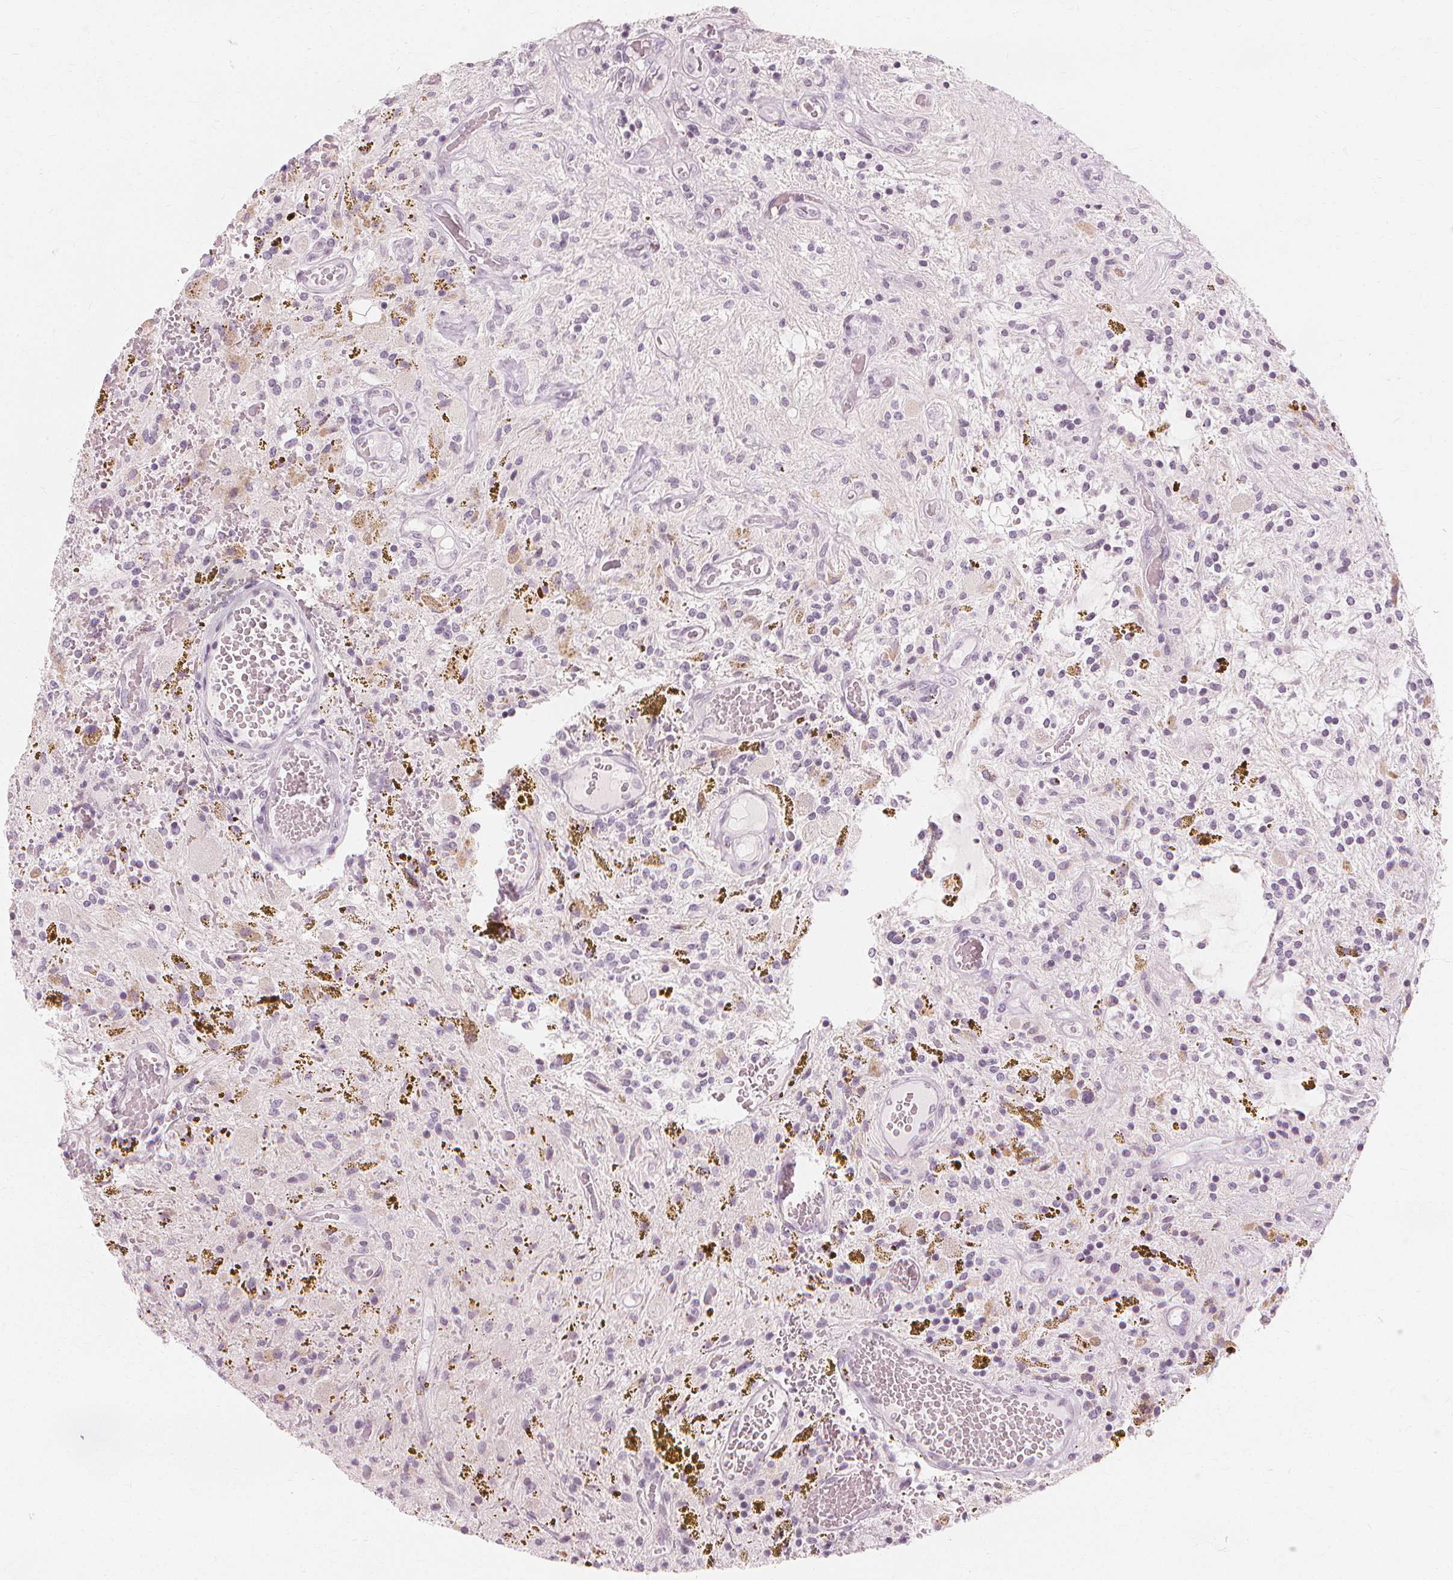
{"staining": {"intensity": "negative", "quantity": "none", "location": "none"}, "tissue": "glioma", "cell_type": "Tumor cells", "image_type": "cancer", "snomed": [{"axis": "morphology", "description": "Glioma, malignant, Low grade"}, {"axis": "topography", "description": "Cerebellum"}], "caption": "Immunohistochemistry (IHC) micrograph of neoplastic tissue: glioma stained with DAB demonstrates no significant protein expression in tumor cells.", "gene": "NXPE1", "patient": {"sex": "female", "age": 14}}